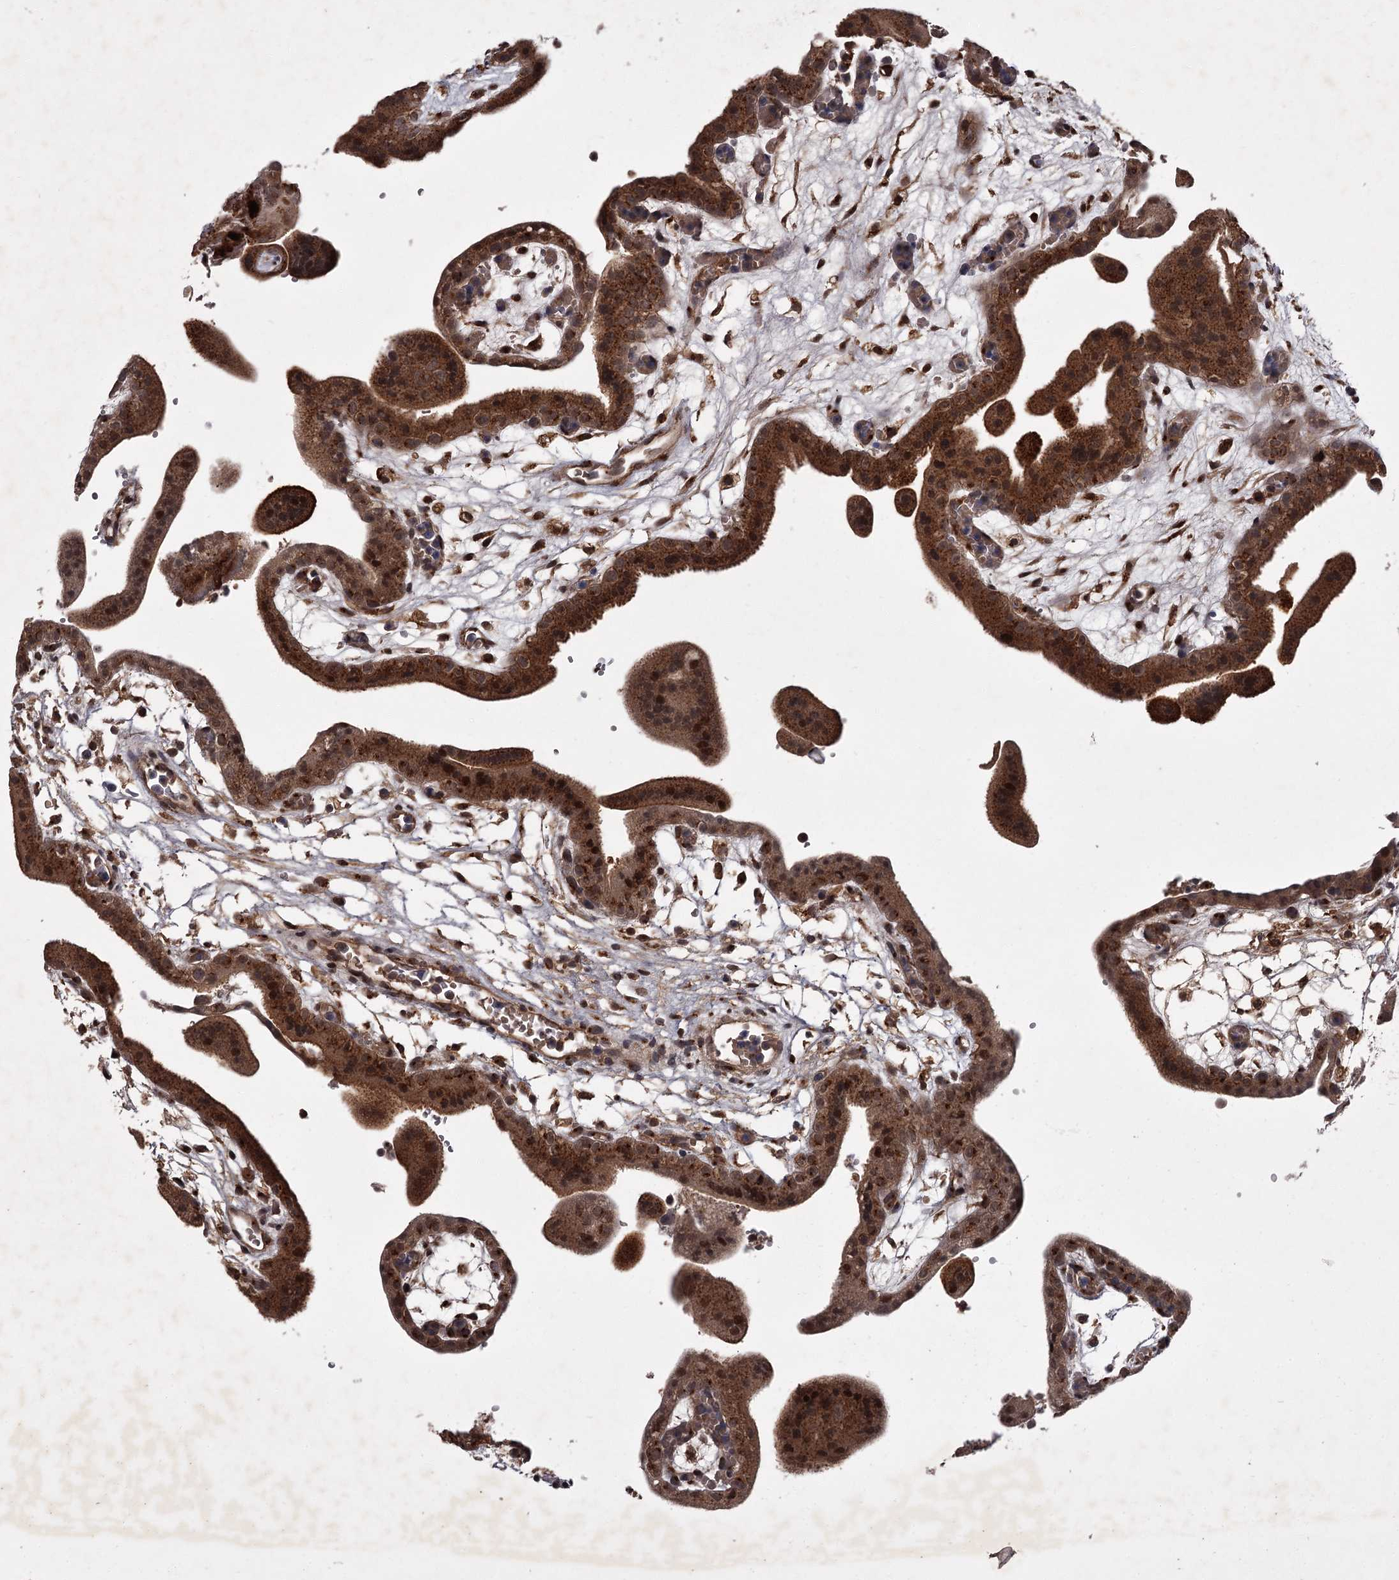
{"staining": {"intensity": "strong", "quantity": ">75%", "location": "cytoplasmic/membranous"}, "tissue": "placenta", "cell_type": "Decidual cells", "image_type": "normal", "snomed": [{"axis": "morphology", "description": "Normal tissue, NOS"}, {"axis": "topography", "description": "Placenta"}], "caption": "Immunohistochemistry (IHC) image of unremarkable placenta: human placenta stained using IHC shows high levels of strong protein expression localized specifically in the cytoplasmic/membranous of decidual cells, appearing as a cytoplasmic/membranous brown color.", "gene": "TBC1D23", "patient": {"sex": "female", "age": 18}}